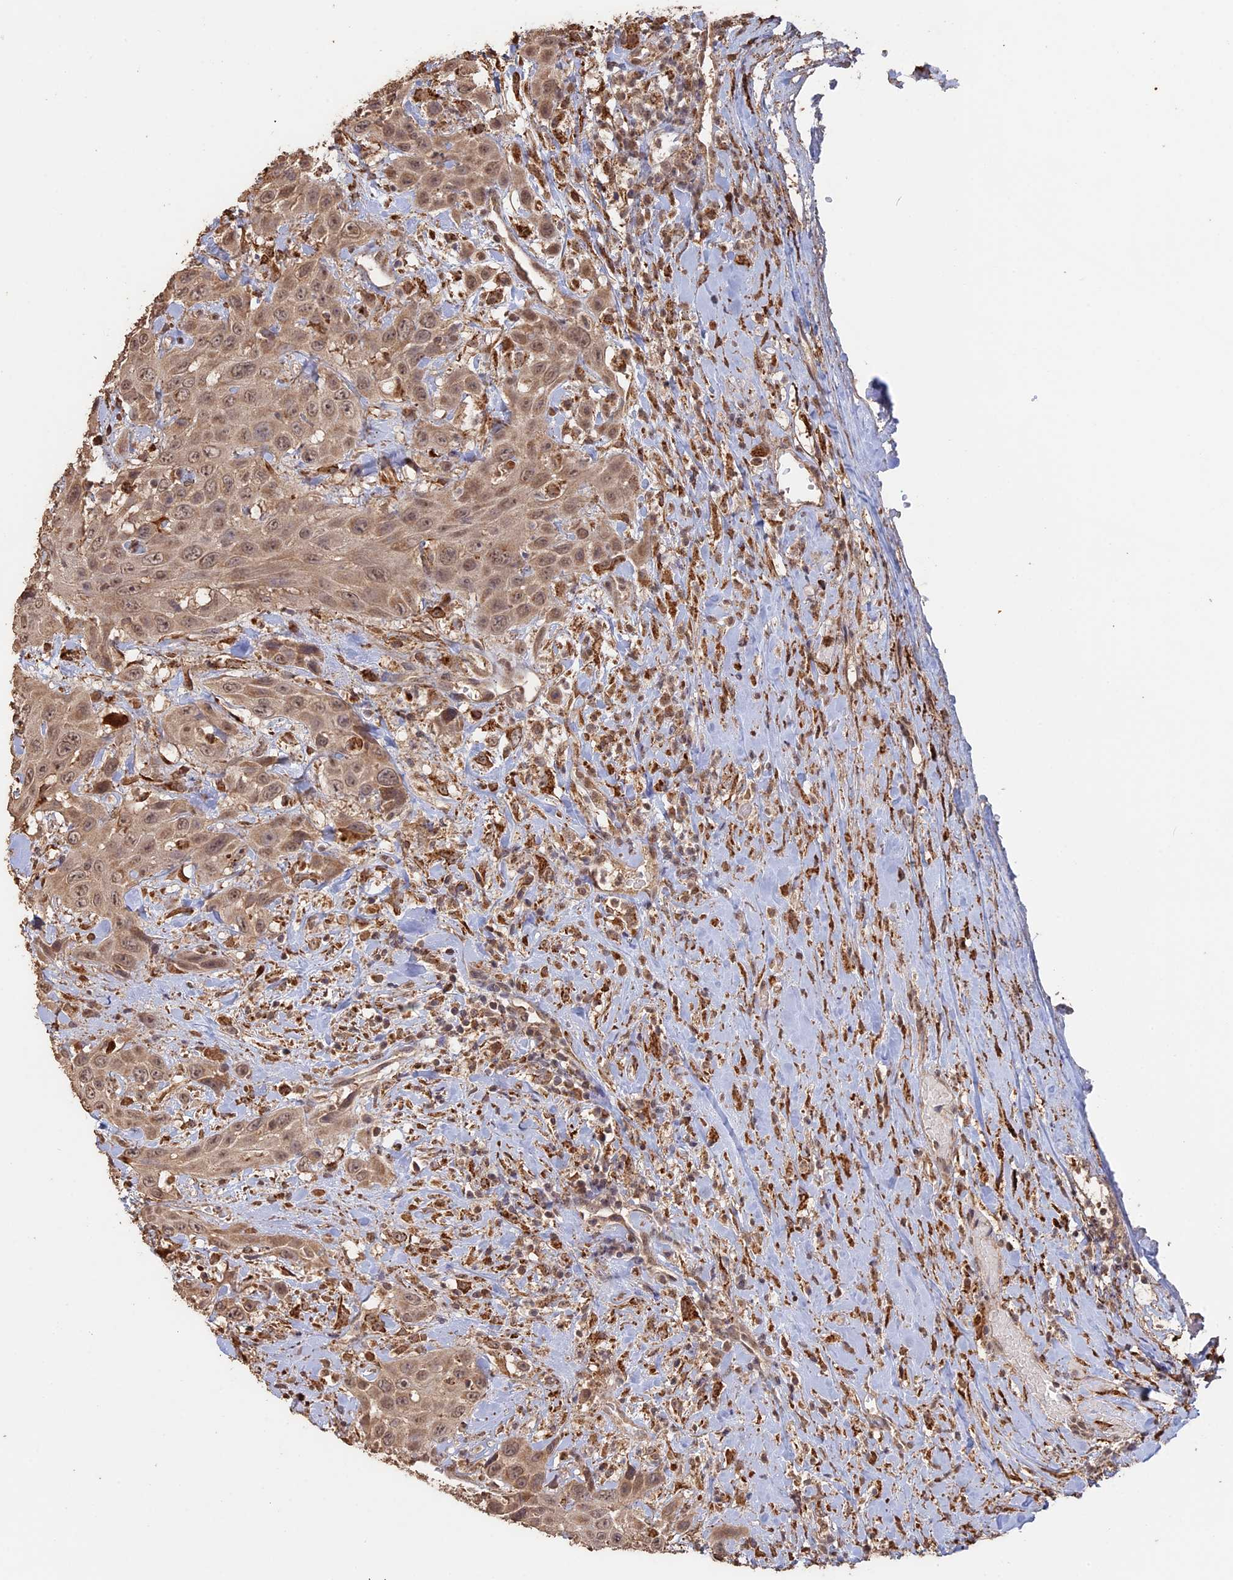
{"staining": {"intensity": "weak", "quantity": ">75%", "location": "nuclear"}, "tissue": "head and neck cancer", "cell_type": "Tumor cells", "image_type": "cancer", "snomed": [{"axis": "morphology", "description": "Squamous cell carcinoma, NOS"}, {"axis": "topography", "description": "Head-Neck"}], "caption": "The photomicrograph shows a brown stain indicating the presence of a protein in the nuclear of tumor cells in head and neck squamous cell carcinoma. Nuclei are stained in blue.", "gene": "FAM210B", "patient": {"sex": "male", "age": 81}}